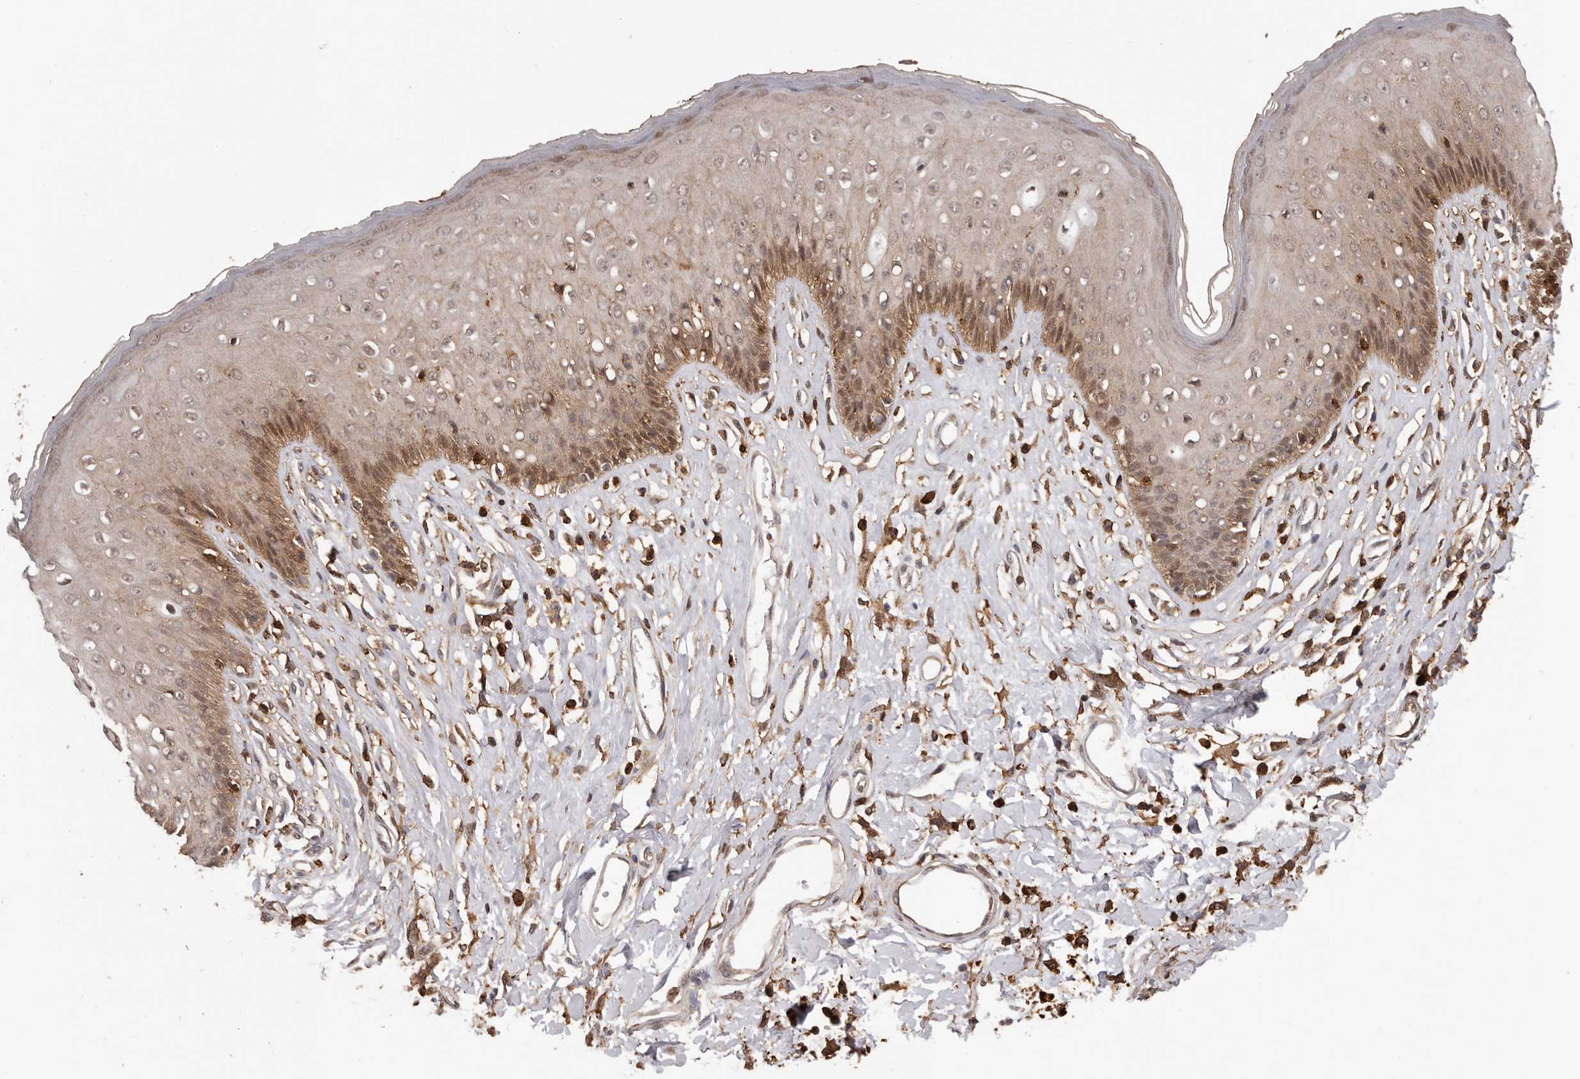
{"staining": {"intensity": "moderate", "quantity": "25%-75%", "location": "cytoplasmic/membranous"}, "tissue": "skin", "cell_type": "Epidermal cells", "image_type": "normal", "snomed": [{"axis": "morphology", "description": "Normal tissue, NOS"}, {"axis": "morphology", "description": "Squamous cell carcinoma, NOS"}, {"axis": "topography", "description": "Vulva"}], "caption": "A photomicrograph of human skin stained for a protein shows moderate cytoplasmic/membranous brown staining in epidermal cells. Using DAB (3,3'-diaminobenzidine) (brown) and hematoxylin (blue) stains, captured at high magnification using brightfield microscopy.", "gene": "PRR12", "patient": {"sex": "female", "age": 85}}